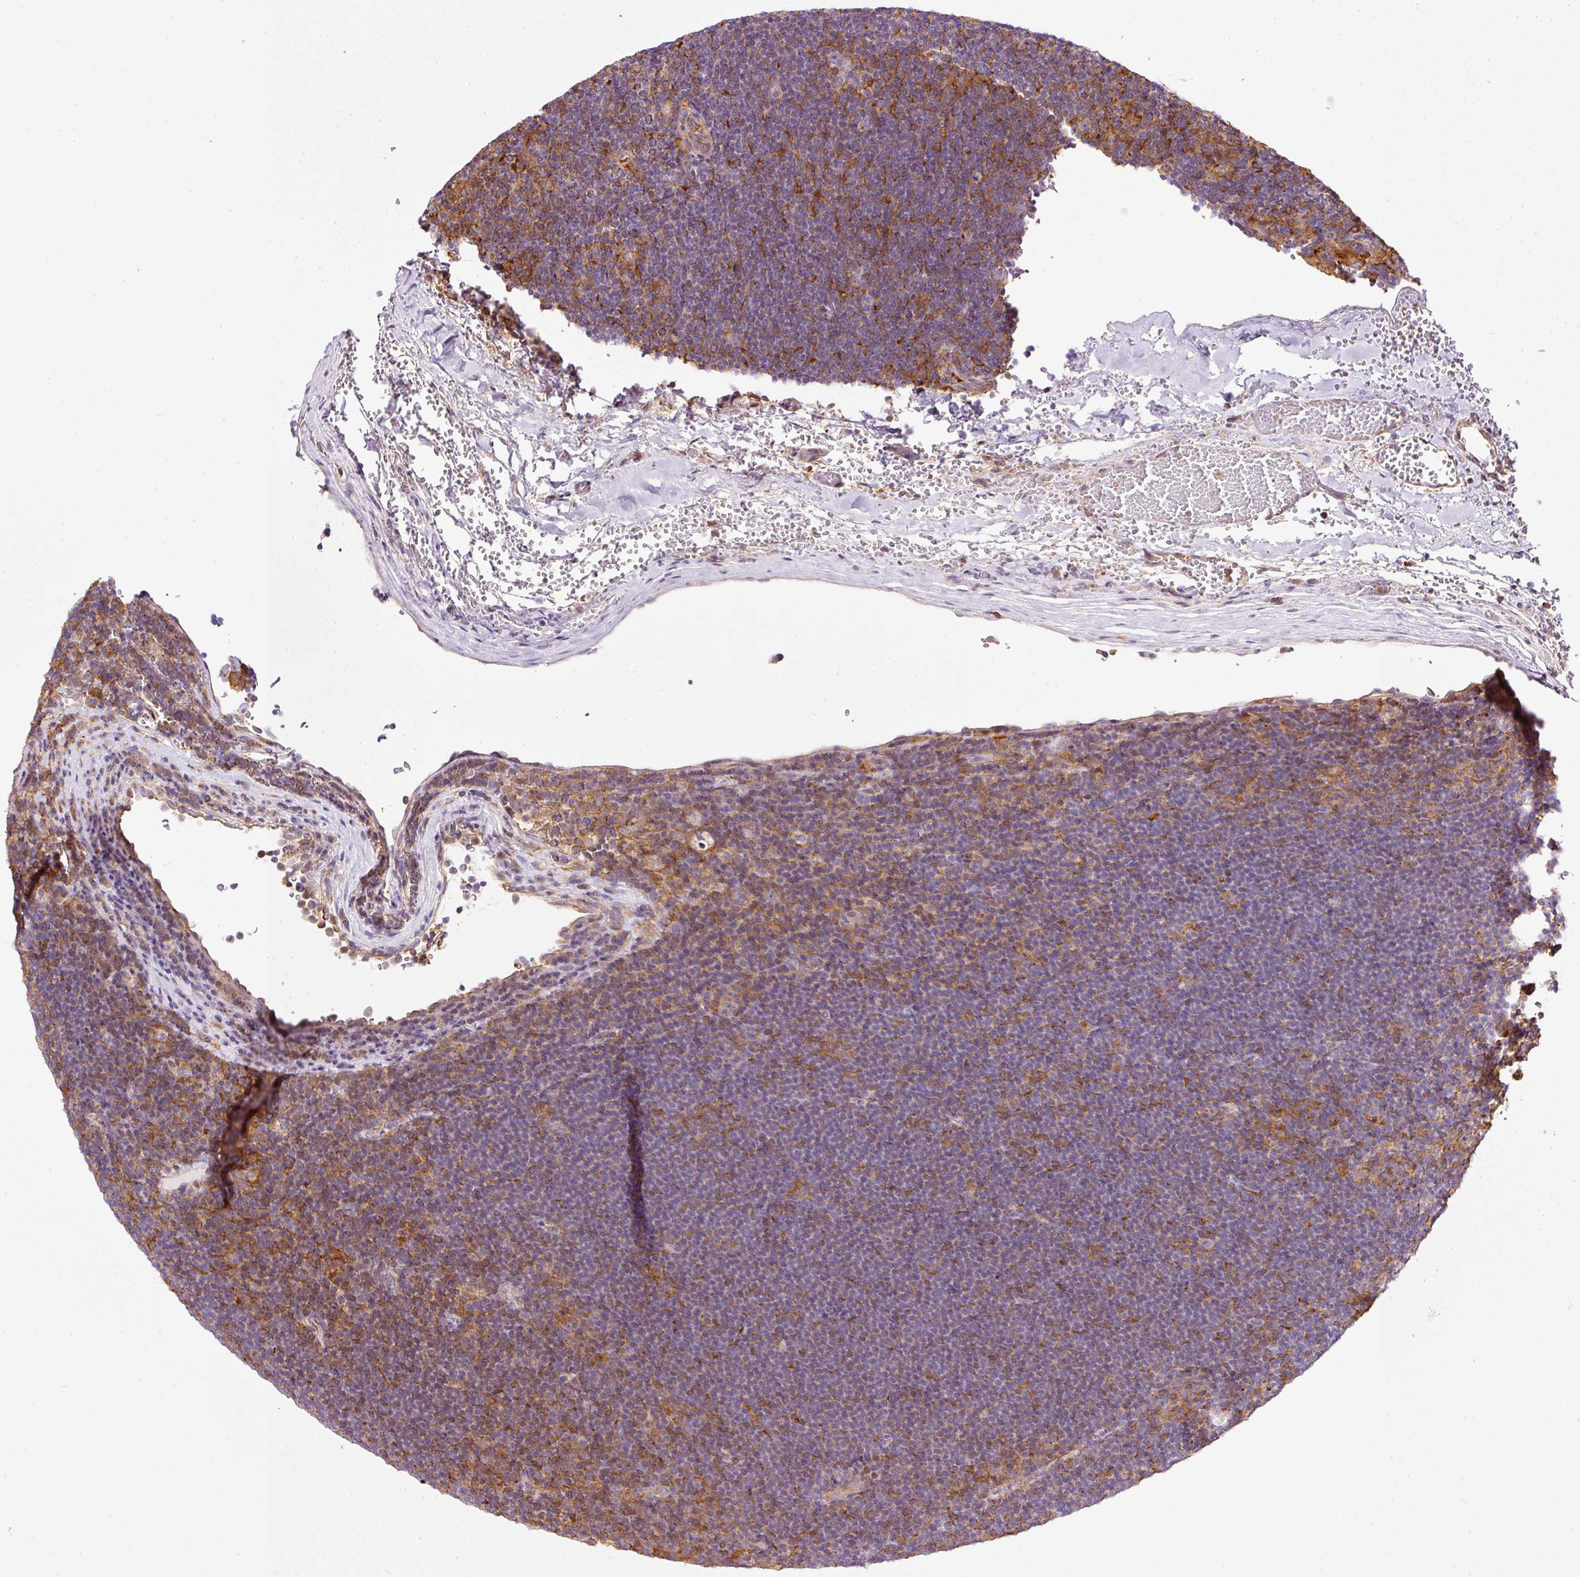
{"staining": {"intensity": "negative", "quantity": "none", "location": "none"}, "tissue": "lymphoma", "cell_type": "Tumor cells", "image_type": "cancer", "snomed": [{"axis": "morphology", "description": "Hodgkin's disease, NOS"}, {"axis": "topography", "description": "Lymph node"}], "caption": "Tumor cells are negative for protein expression in human lymphoma.", "gene": "SCNM1", "patient": {"sex": "female", "age": 57}}